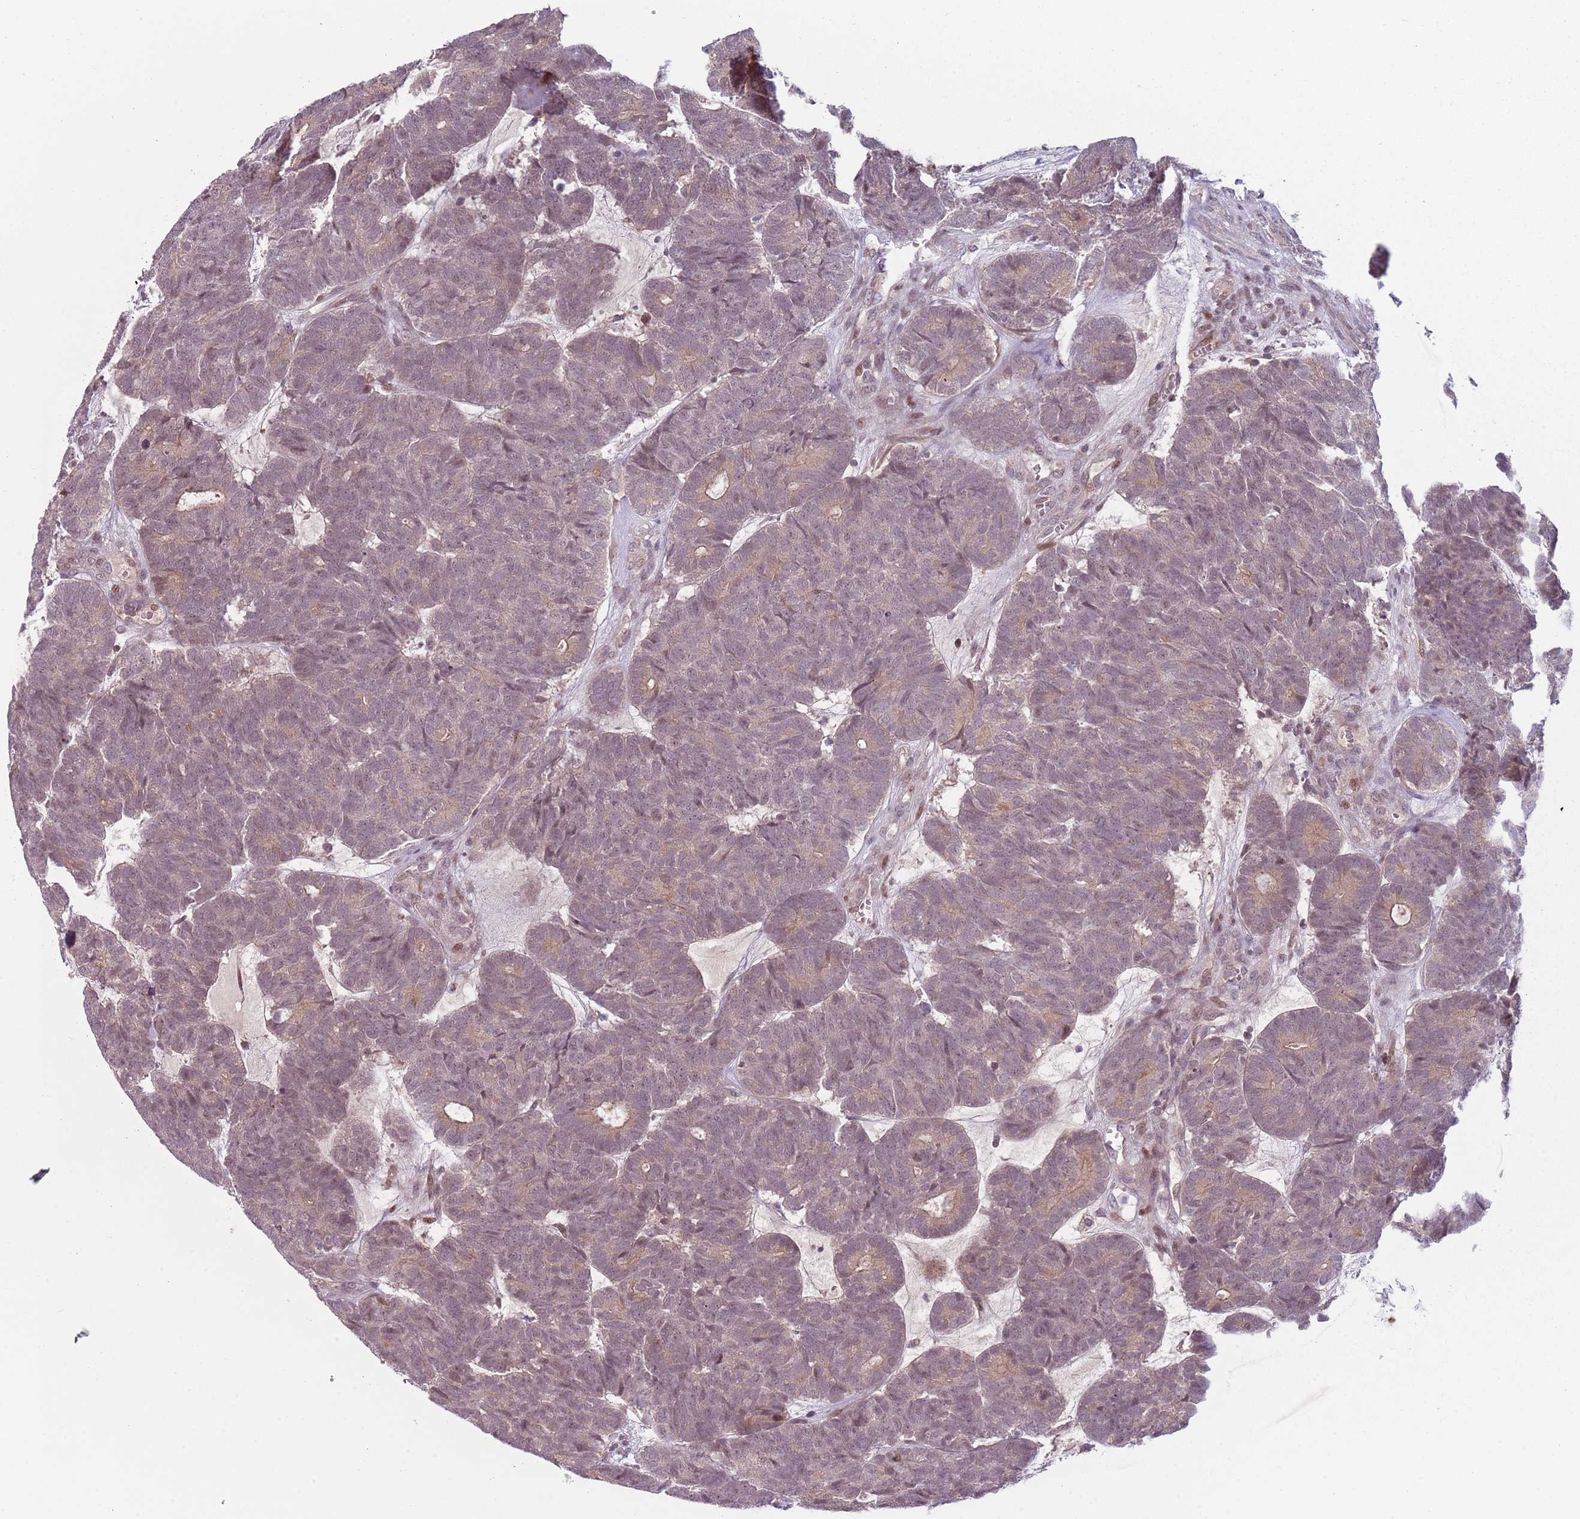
{"staining": {"intensity": "weak", "quantity": ">75%", "location": "cytoplasmic/membranous,nuclear"}, "tissue": "head and neck cancer", "cell_type": "Tumor cells", "image_type": "cancer", "snomed": [{"axis": "morphology", "description": "Adenocarcinoma, NOS"}, {"axis": "topography", "description": "Head-Neck"}], "caption": "Human head and neck cancer stained with a protein marker exhibits weak staining in tumor cells.", "gene": "ADGRG1", "patient": {"sex": "female", "age": 81}}